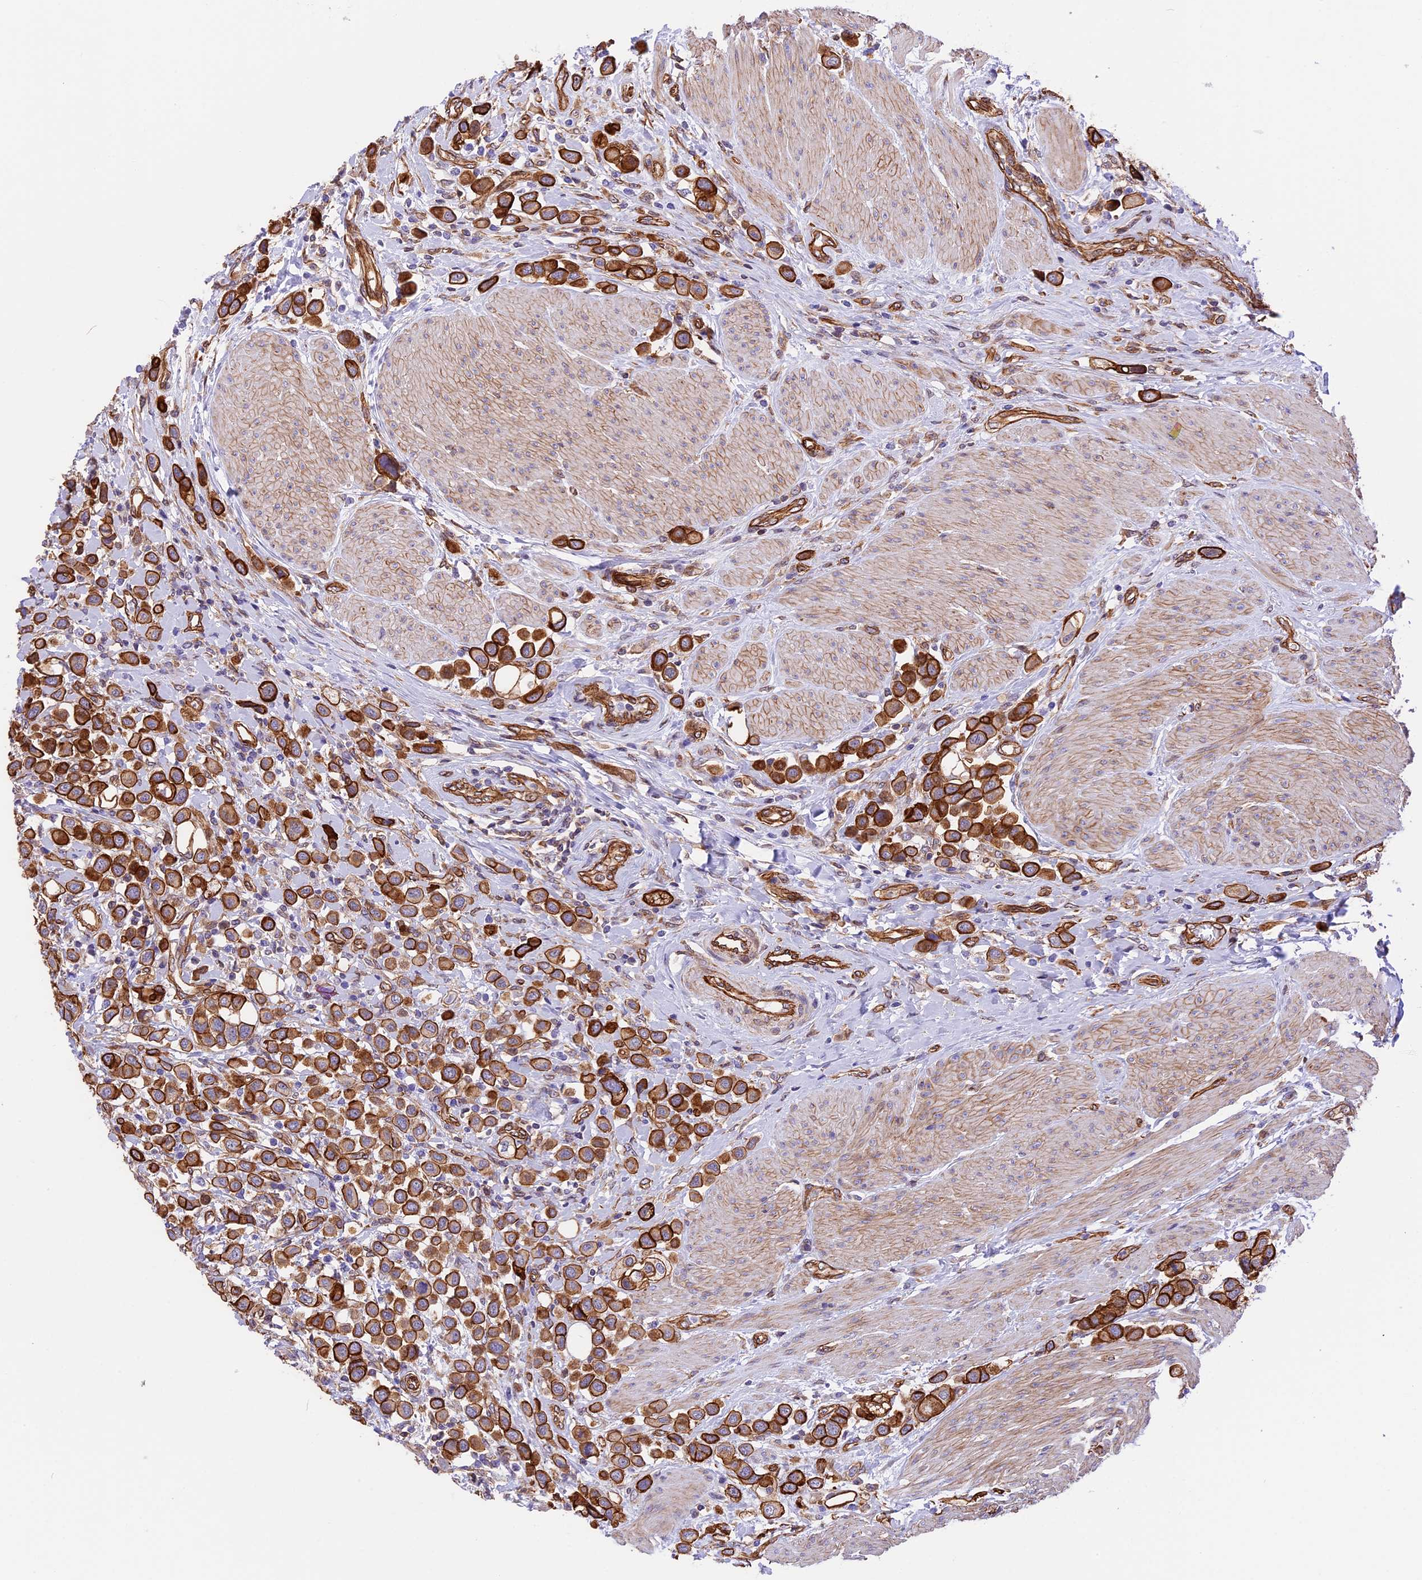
{"staining": {"intensity": "strong", "quantity": ">75%", "location": "cytoplasmic/membranous"}, "tissue": "urothelial cancer", "cell_type": "Tumor cells", "image_type": "cancer", "snomed": [{"axis": "morphology", "description": "Urothelial carcinoma, High grade"}, {"axis": "topography", "description": "Urinary bladder"}], "caption": "Immunohistochemical staining of human high-grade urothelial carcinoma shows high levels of strong cytoplasmic/membranous protein positivity in about >75% of tumor cells.", "gene": "R3HDM4", "patient": {"sex": "male", "age": 50}}